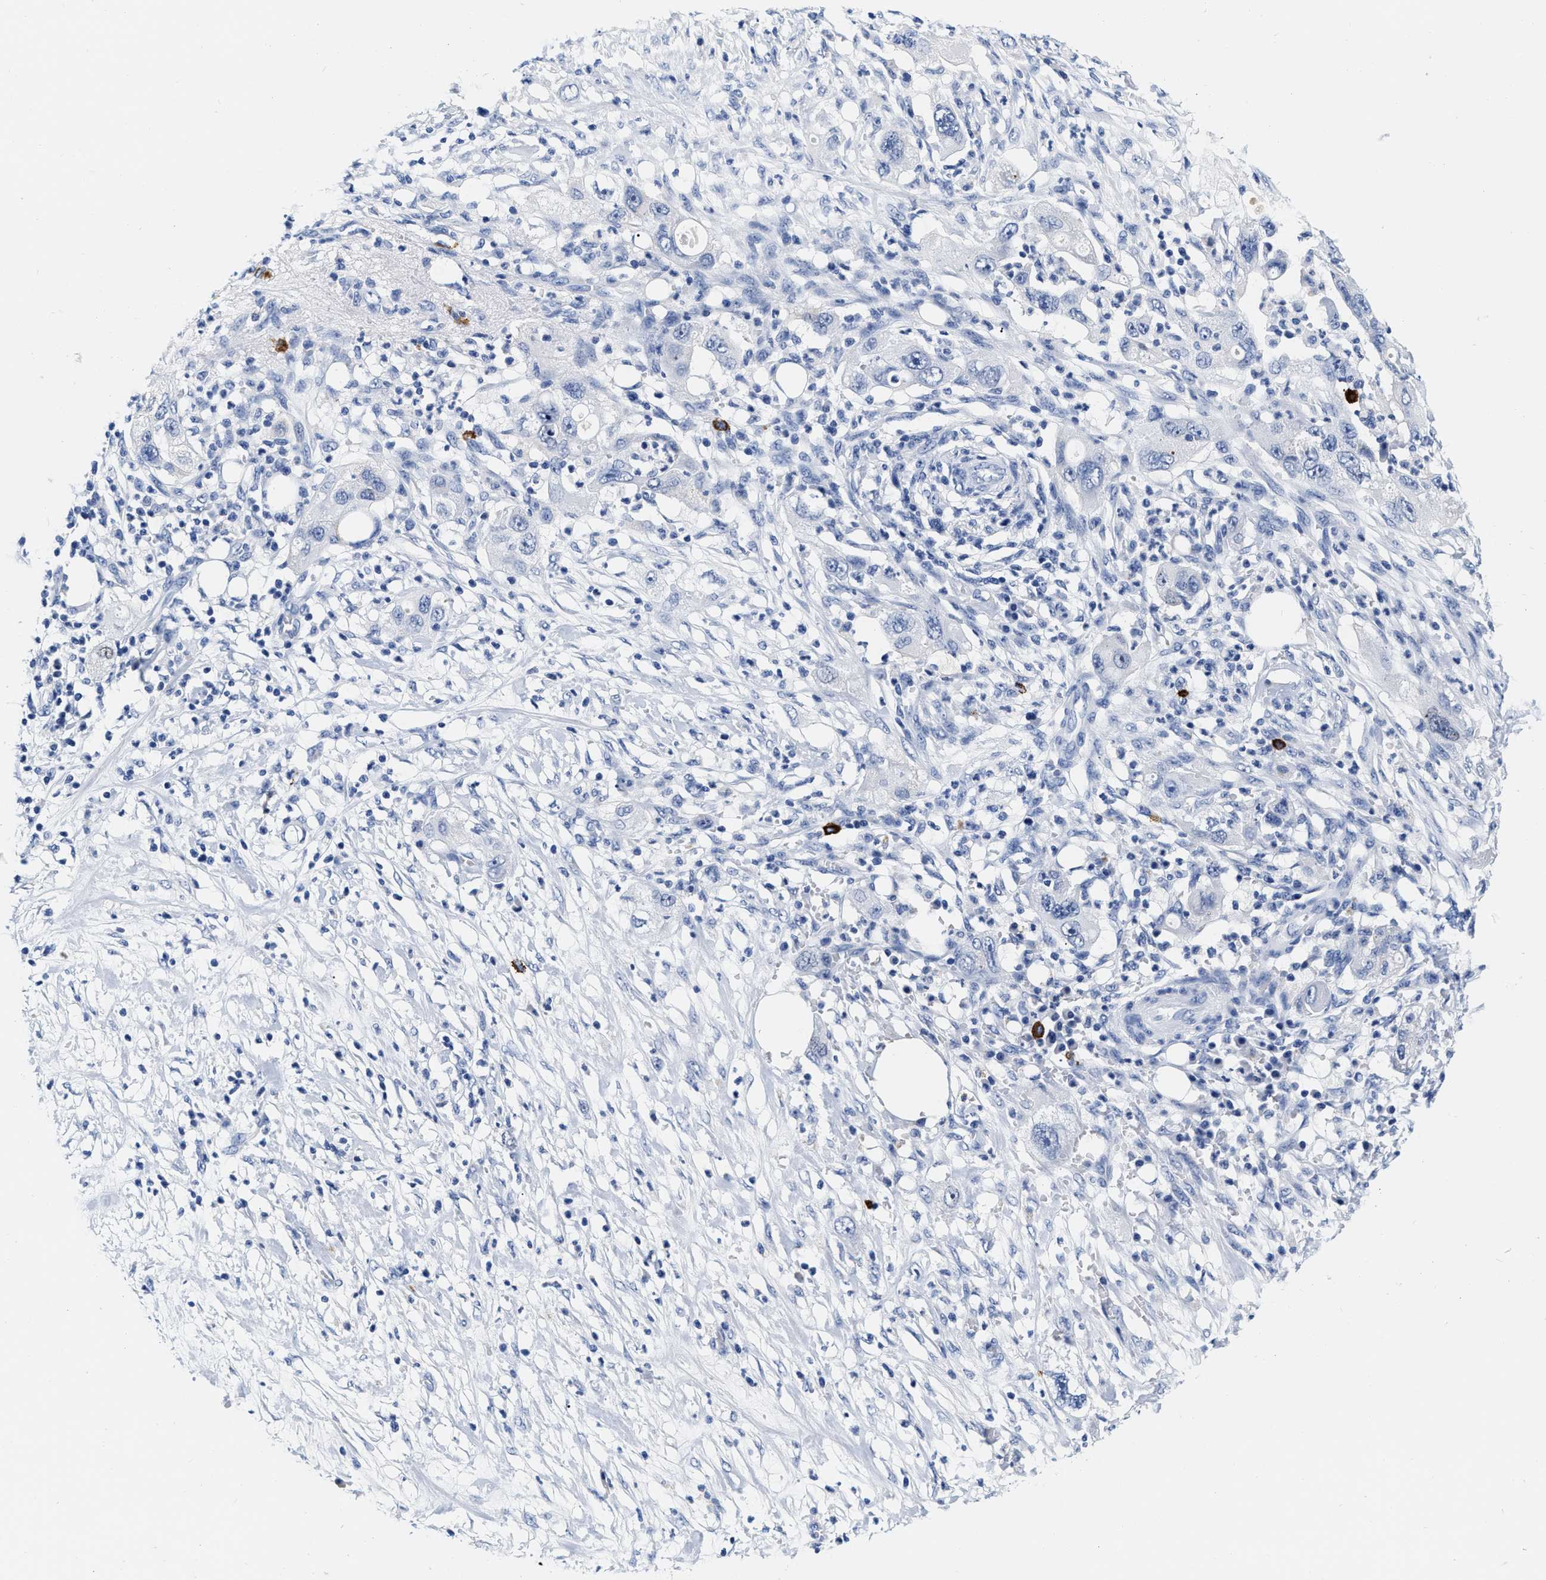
{"staining": {"intensity": "negative", "quantity": "none", "location": "none"}, "tissue": "pancreatic cancer", "cell_type": "Tumor cells", "image_type": "cancer", "snomed": [{"axis": "morphology", "description": "Adenocarcinoma, NOS"}, {"axis": "topography", "description": "Pancreas"}], "caption": "This is an immunohistochemistry (IHC) photomicrograph of human pancreatic cancer (adenocarcinoma). There is no positivity in tumor cells.", "gene": "CER1", "patient": {"sex": "female", "age": 78}}